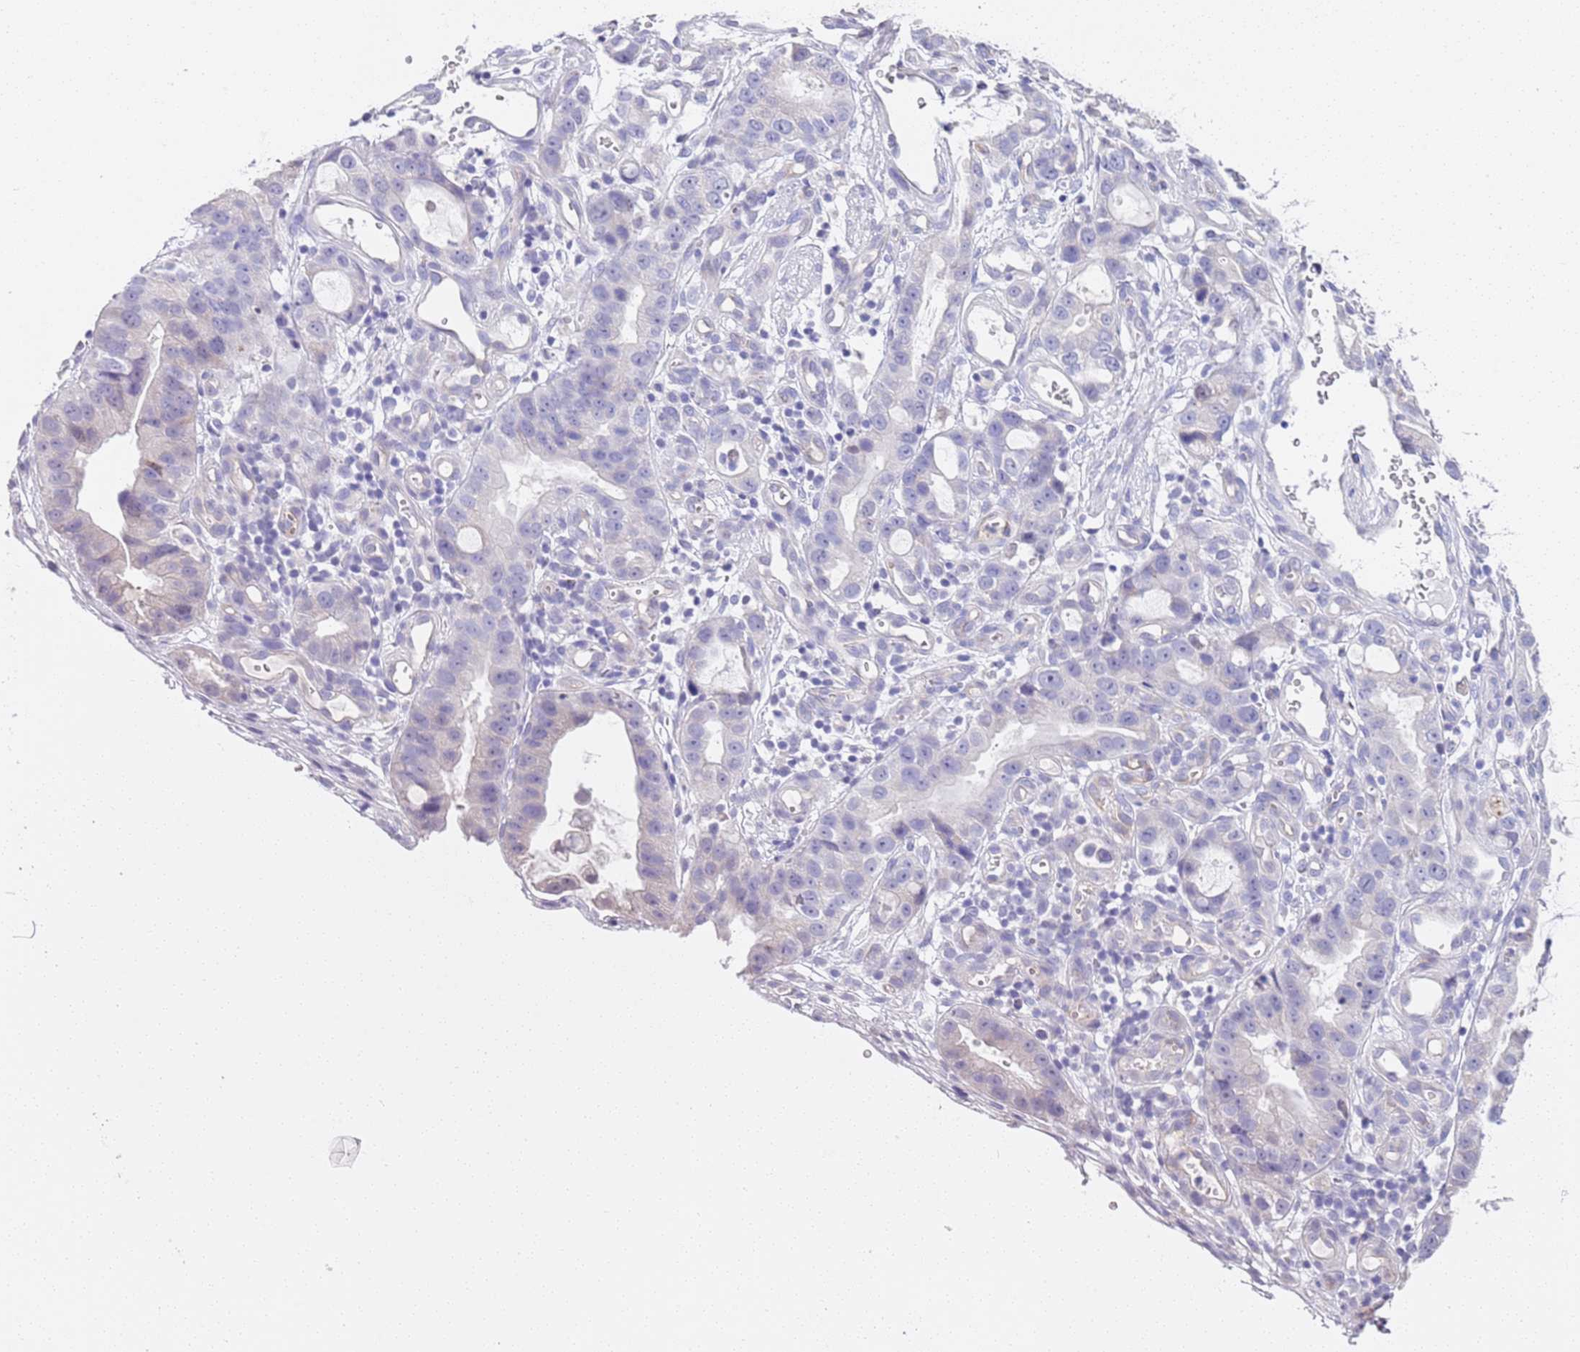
{"staining": {"intensity": "negative", "quantity": "none", "location": "none"}, "tissue": "stomach cancer", "cell_type": "Tumor cells", "image_type": "cancer", "snomed": [{"axis": "morphology", "description": "Adenocarcinoma, NOS"}, {"axis": "topography", "description": "Stomach"}], "caption": "Tumor cells are negative for protein expression in human stomach adenocarcinoma.", "gene": "BRMS1L", "patient": {"sex": "male", "age": 55}}